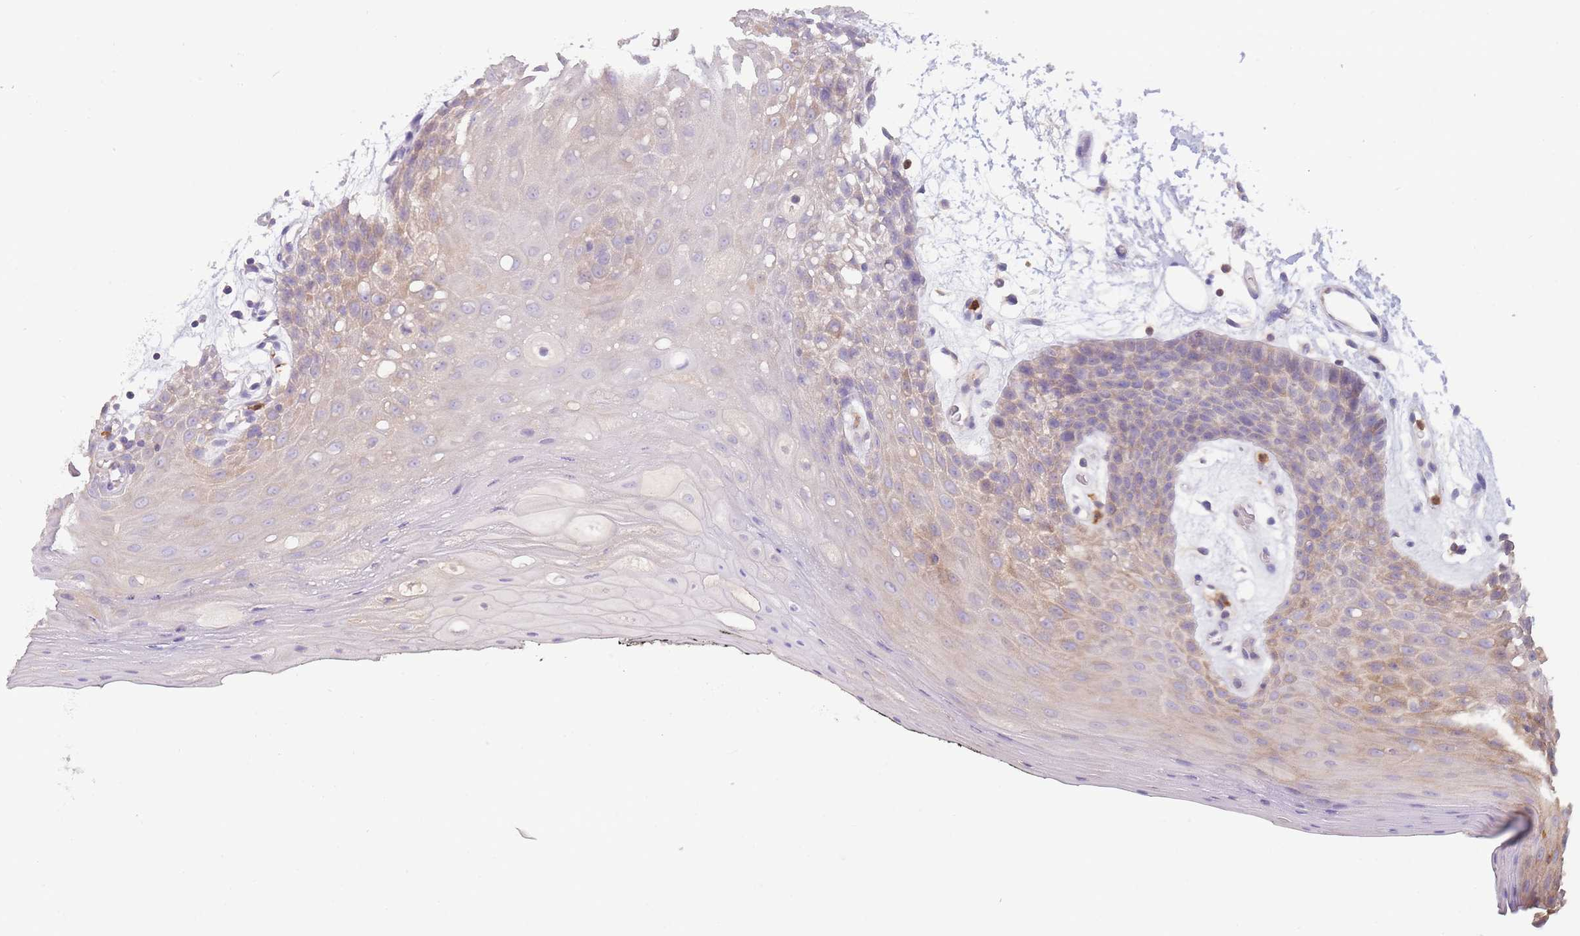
{"staining": {"intensity": "weak", "quantity": "<25%", "location": "cytoplasmic/membranous"}, "tissue": "oral mucosa", "cell_type": "Squamous epithelial cells", "image_type": "normal", "snomed": [{"axis": "morphology", "description": "Normal tissue, NOS"}, {"axis": "topography", "description": "Oral tissue"}, {"axis": "topography", "description": "Tounge, NOS"}], "caption": "Human oral mucosa stained for a protein using immunohistochemistry (IHC) shows no staining in squamous epithelial cells.", "gene": "ST3GAL4", "patient": {"sex": "female", "age": 59}}